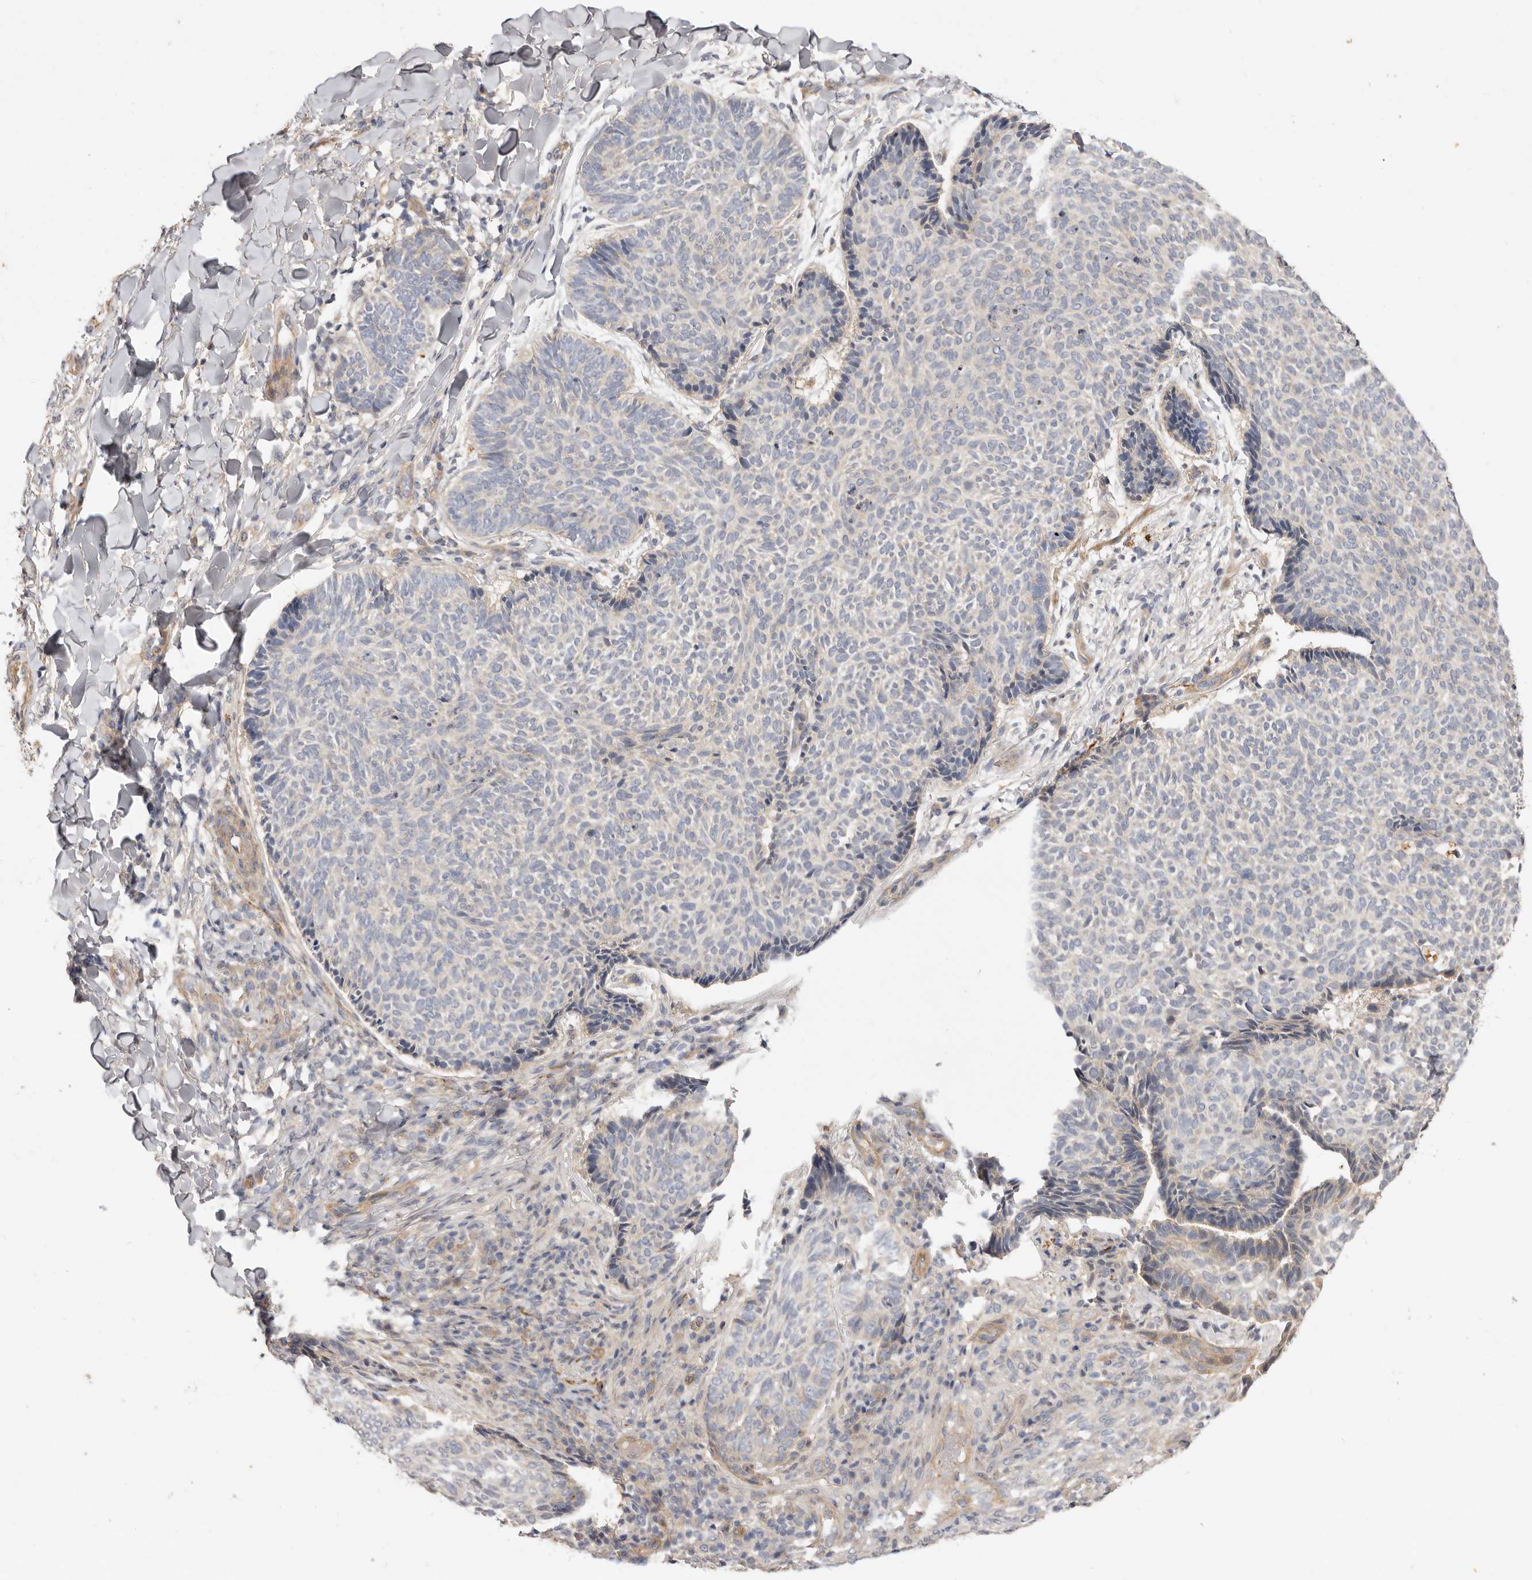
{"staining": {"intensity": "negative", "quantity": "none", "location": "none"}, "tissue": "skin cancer", "cell_type": "Tumor cells", "image_type": "cancer", "snomed": [{"axis": "morphology", "description": "Normal tissue, NOS"}, {"axis": "morphology", "description": "Basal cell carcinoma"}, {"axis": "topography", "description": "Skin"}], "caption": "High magnification brightfield microscopy of basal cell carcinoma (skin) stained with DAB (3,3'-diaminobenzidine) (brown) and counterstained with hematoxylin (blue): tumor cells show no significant staining. (DAB IHC with hematoxylin counter stain).", "gene": "ADAMTS9", "patient": {"sex": "male", "age": 50}}